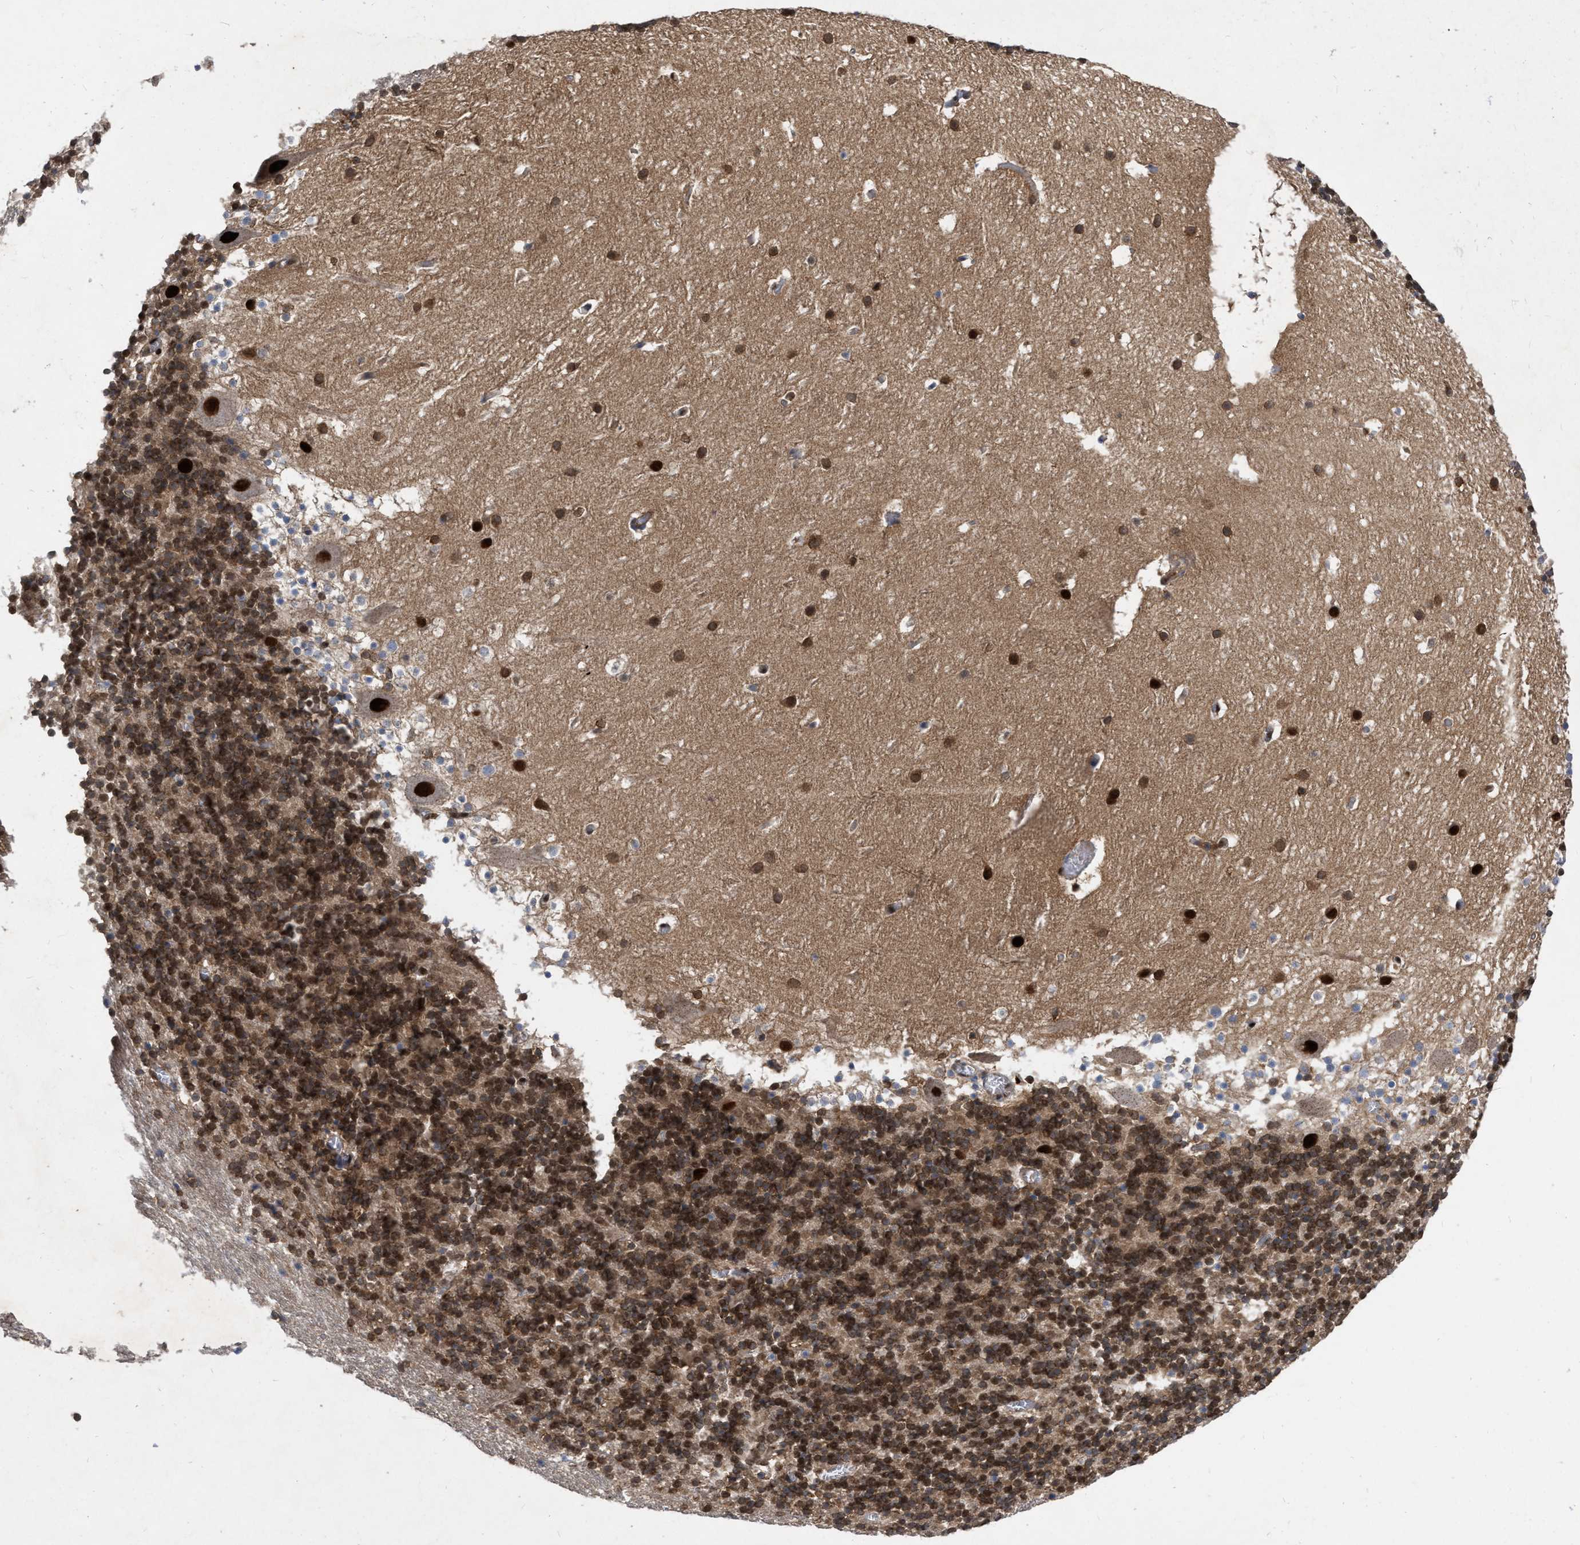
{"staining": {"intensity": "moderate", "quantity": ">75%", "location": "cytoplasmic/membranous,nuclear"}, "tissue": "cerebellum", "cell_type": "Cells in granular layer", "image_type": "normal", "snomed": [{"axis": "morphology", "description": "Normal tissue, NOS"}, {"axis": "topography", "description": "Cerebellum"}], "caption": "Brown immunohistochemical staining in normal human cerebellum demonstrates moderate cytoplasmic/membranous,nuclear positivity in about >75% of cells in granular layer. The protein is stained brown, and the nuclei are stained in blue (DAB (3,3'-diaminobenzidine) IHC with brightfield microscopy, high magnification).", "gene": "MDM4", "patient": {"sex": "male", "age": 45}}